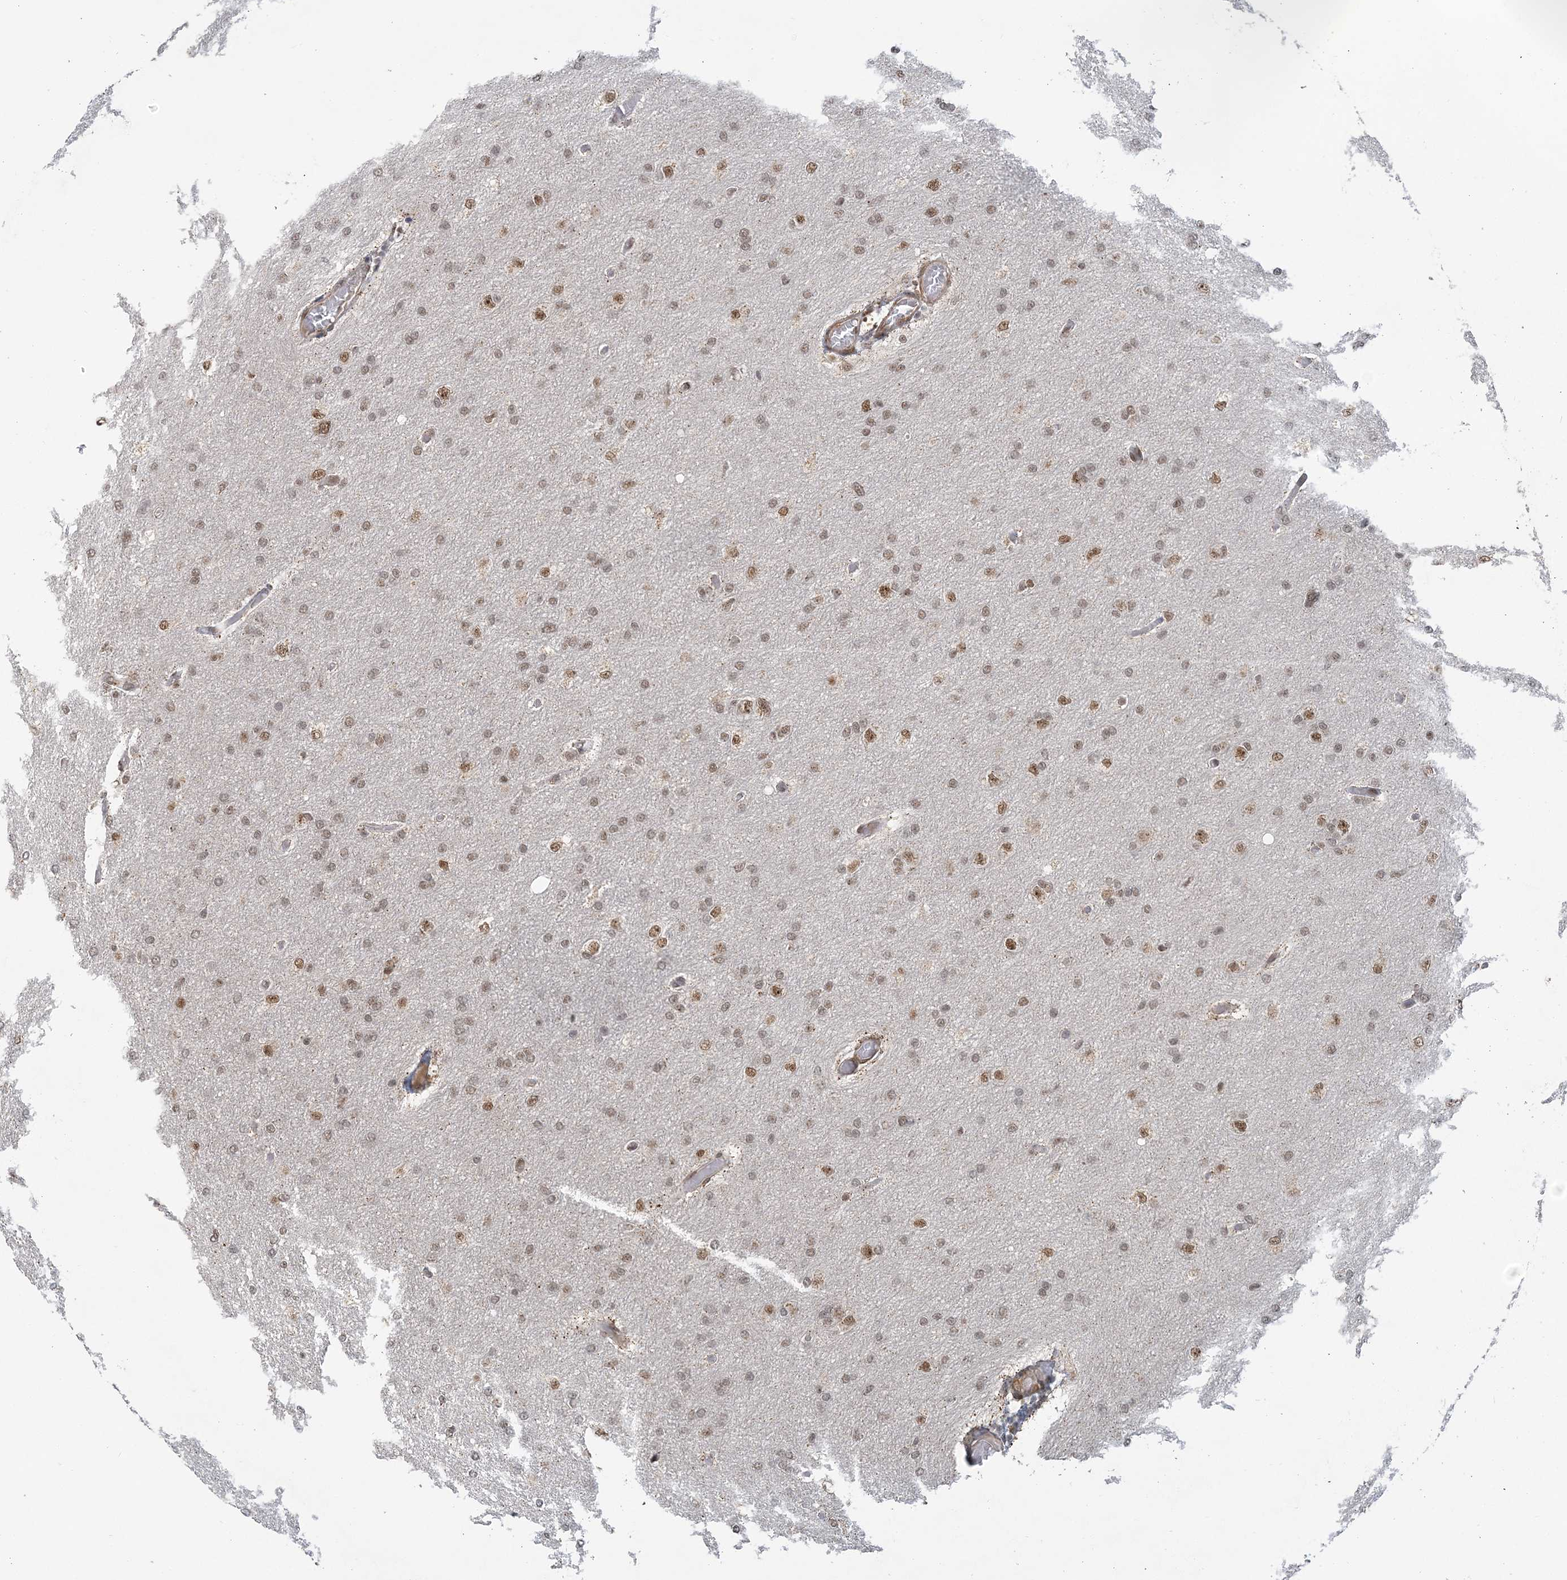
{"staining": {"intensity": "moderate", "quantity": ">75%", "location": "nuclear"}, "tissue": "glioma", "cell_type": "Tumor cells", "image_type": "cancer", "snomed": [{"axis": "morphology", "description": "Glioma, malignant, High grade"}, {"axis": "topography", "description": "Cerebral cortex"}], "caption": "DAB immunohistochemical staining of glioma demonstrates moderate nuclear protein positivity in about >75% of tumor cells.", "gene": "PLRG1", "patient": {"sex": "female", "age": 36}}